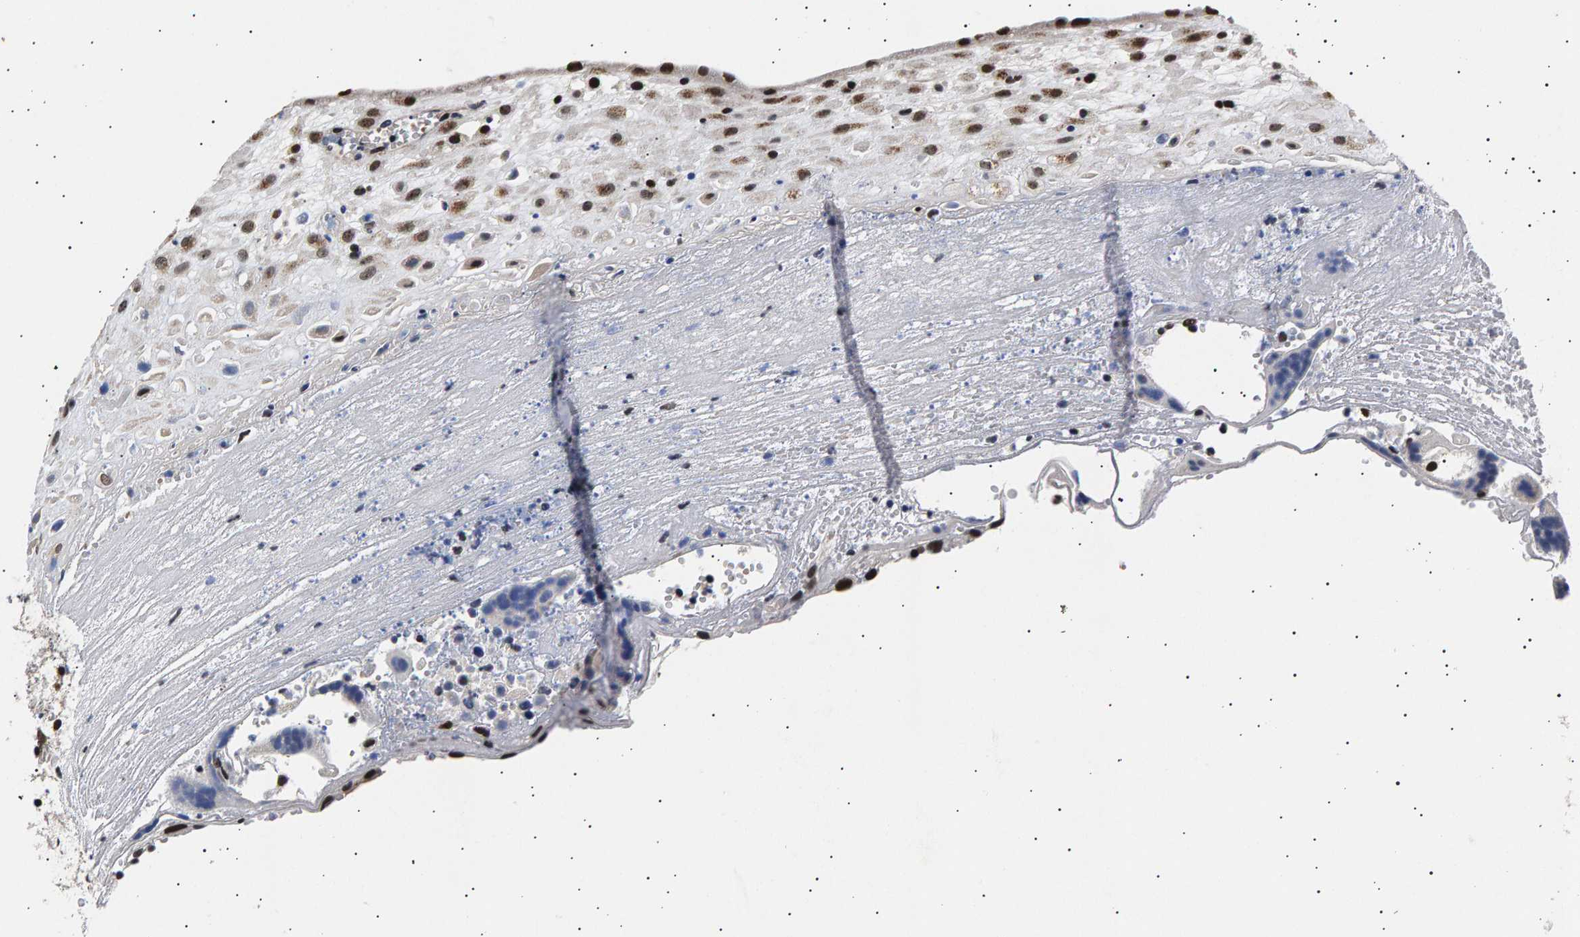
{"staining": {"intensity": "strong", "quantity": ">75%", "location": "nuclear"}, "tissue": "placenta", "cell_type": "Decidual cells", "image_type": "normal", "snomed": [{"axis": "morphology", "description": "Normal tissue, NOS"}, {"axis": "topography", "description": "Placenta"}], "caption": "A photomicrograph of human placenta stained for a protein shows strong nuclear brown staining in decidual cells. (brown staining indicates protein expression, while blue staining denotes nuclei).", "gene": "ANKRD40", "patient": {"sex": "female", "age": 18}}